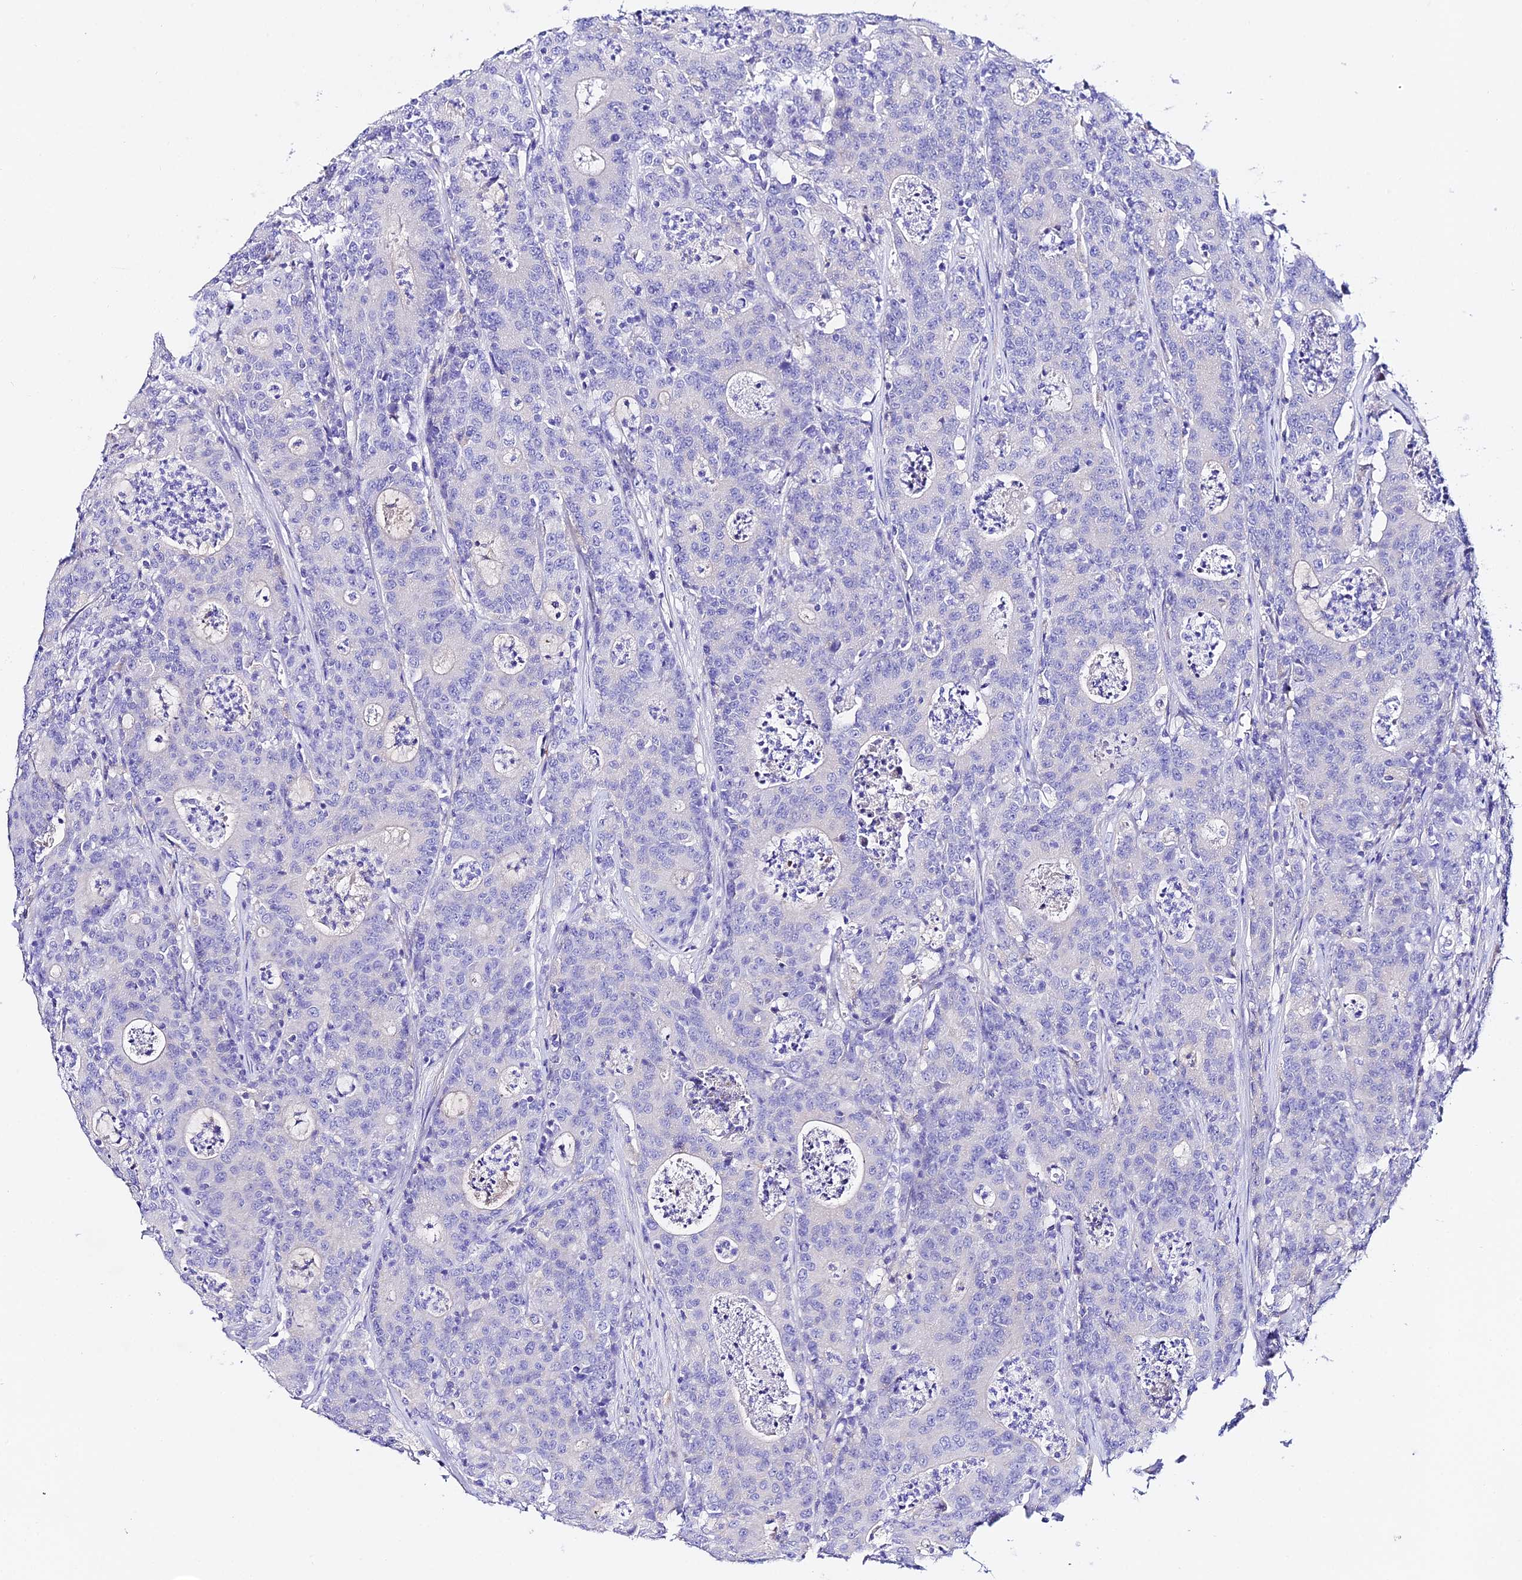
{"staining": {"intensity": "negative", "quantity": "none", "location": "none"}, "tissue": "colorectal cancer", "cell_type": "Tumor cells", "image_type": "cancer", "snomed": [{"axis": "morphology", "description": "Adenocarcinoma, NOS"}, {"axis": "topography", "description": "Colon"}], "caption": "IHC photomicrograph of human adenocarcinoma (colorectal) stained for a protein (brown), which demonstrates no expression in tumor cells.", "gene": "TMEM117", "patient": {"sex": "male", "age": 83}}